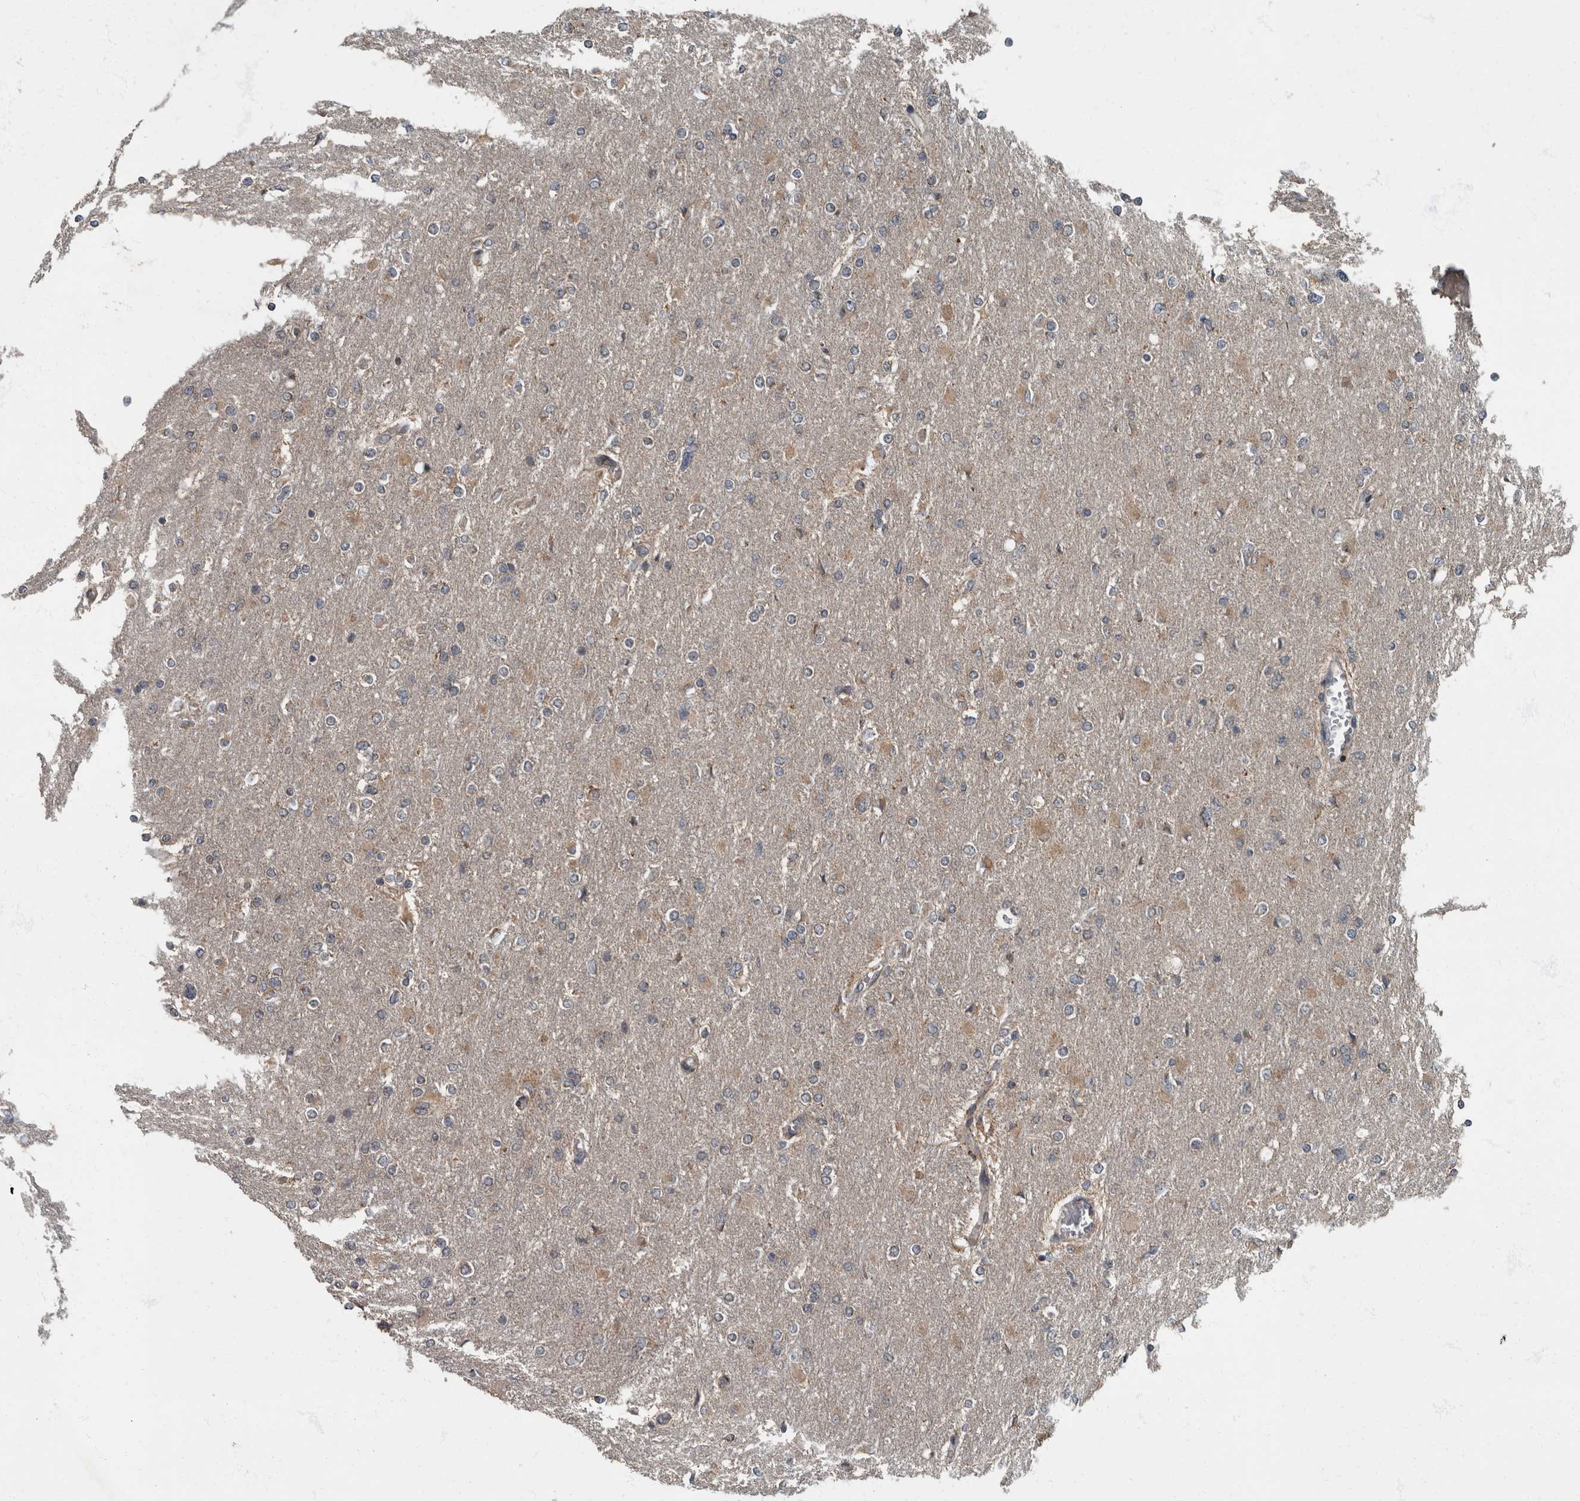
{"staining": {"intensity": "weak", "quantity": "<25%", "location": "cytoplasmic/membranous"}, "tissue": "glioma", "cell_type": "Tumor cells", "image_type": "cancer", "snomed": [{"axis": "morphology", "description": "Glioma, malignant, High grade"}, {"axis": "topography", "description": "Cerebral cortex"}], "caption": "Immunohistochemistry image of human glioma stained for a protein (brown), which demonstrates no expression in tumor cells.", "gene": "RABGGTB", "patient": {"sex": "female", "age": 36}}